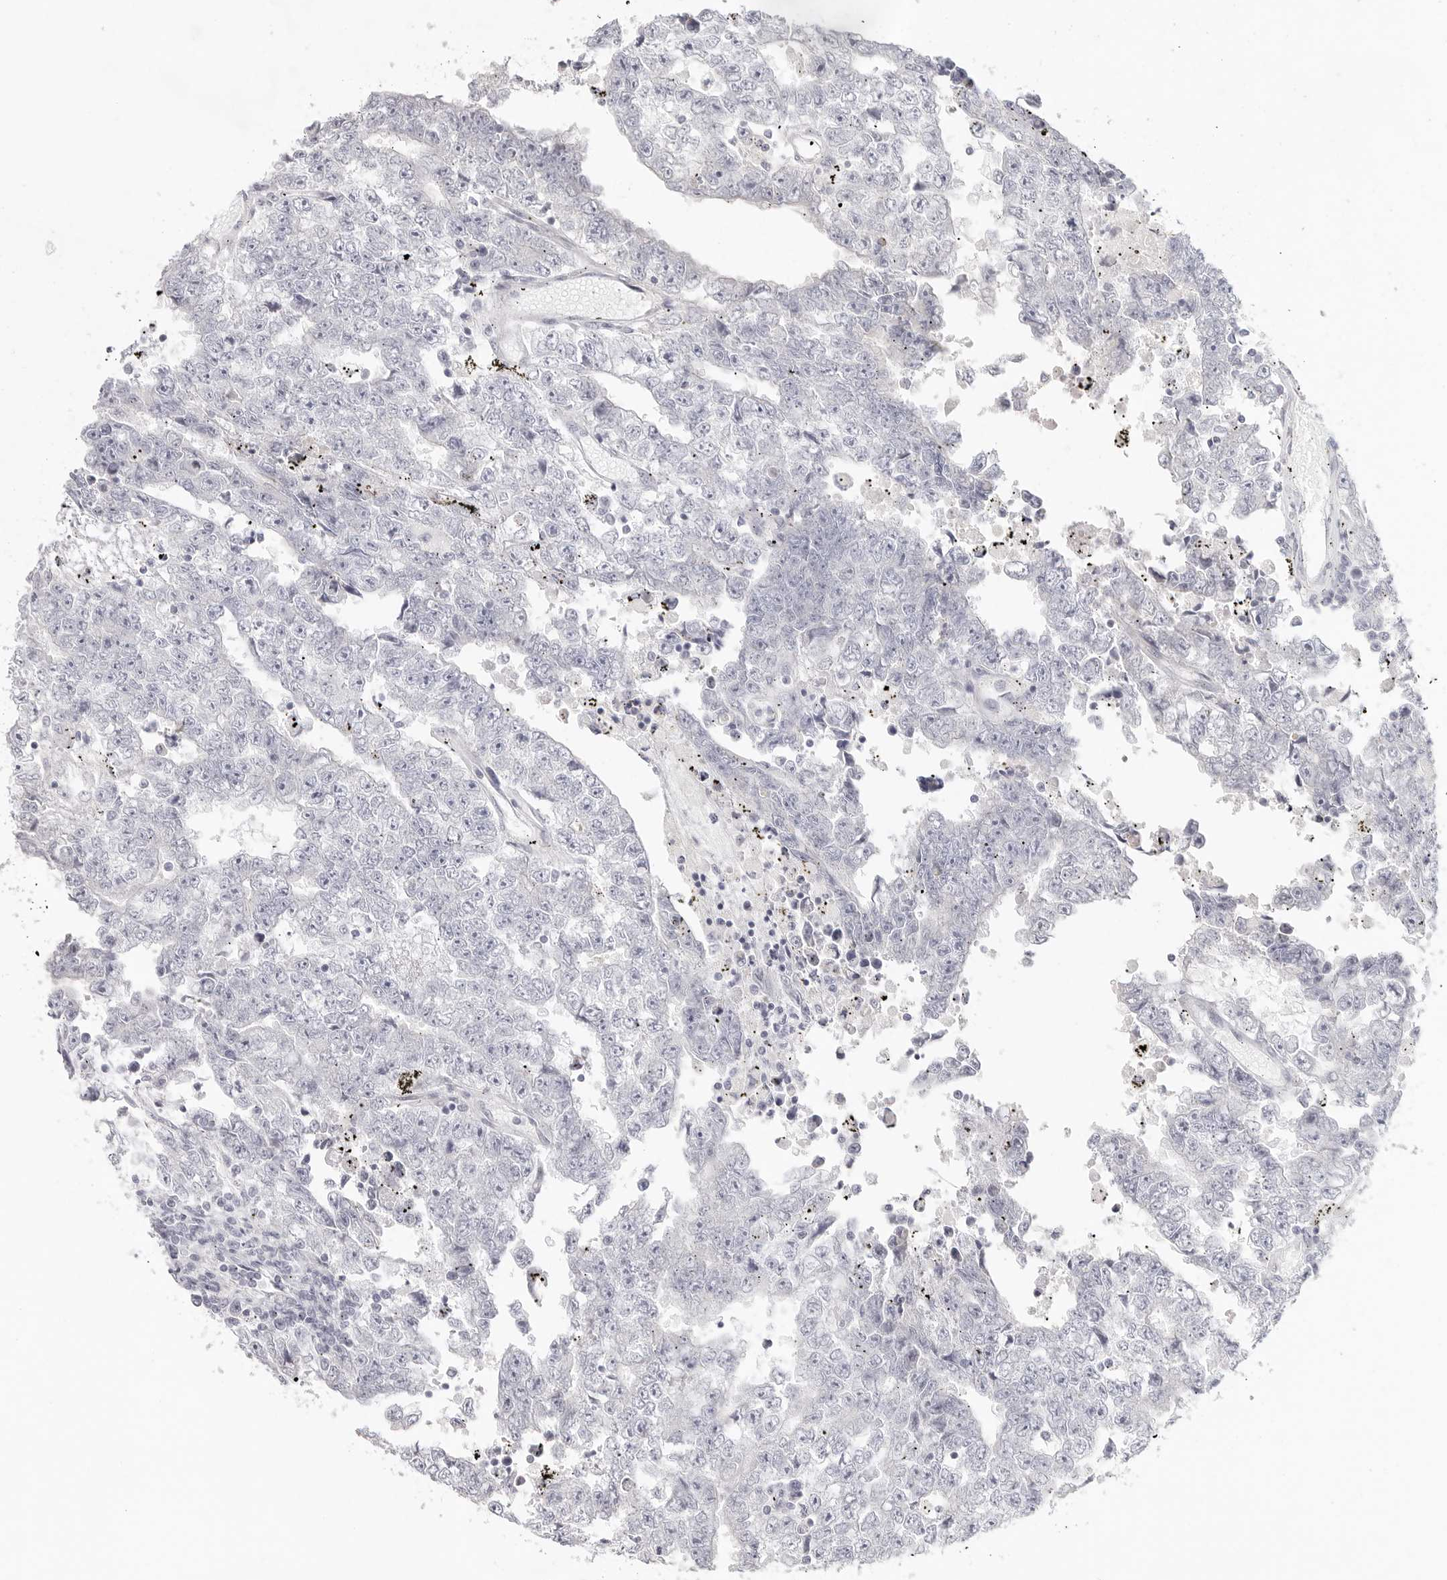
{"staining": {"intensity": "negative", "quantity": "none", "location": "none"}, "tissue": "testis cancer", "cell_type": "Tumor cells", "image_type": "cancer", "snomed": [{"axis": "morphology", "description": "Carcinoma, Embryonal, NOS"}, {"axis": "topography", "description": "Testis"}], "caption": "This is an IHC micrograph of human testis embryonal carcinoma. There is no positivity in tumor cells.", "gene": "ELP3", "patient": {"sex": "male", "age": 25}}